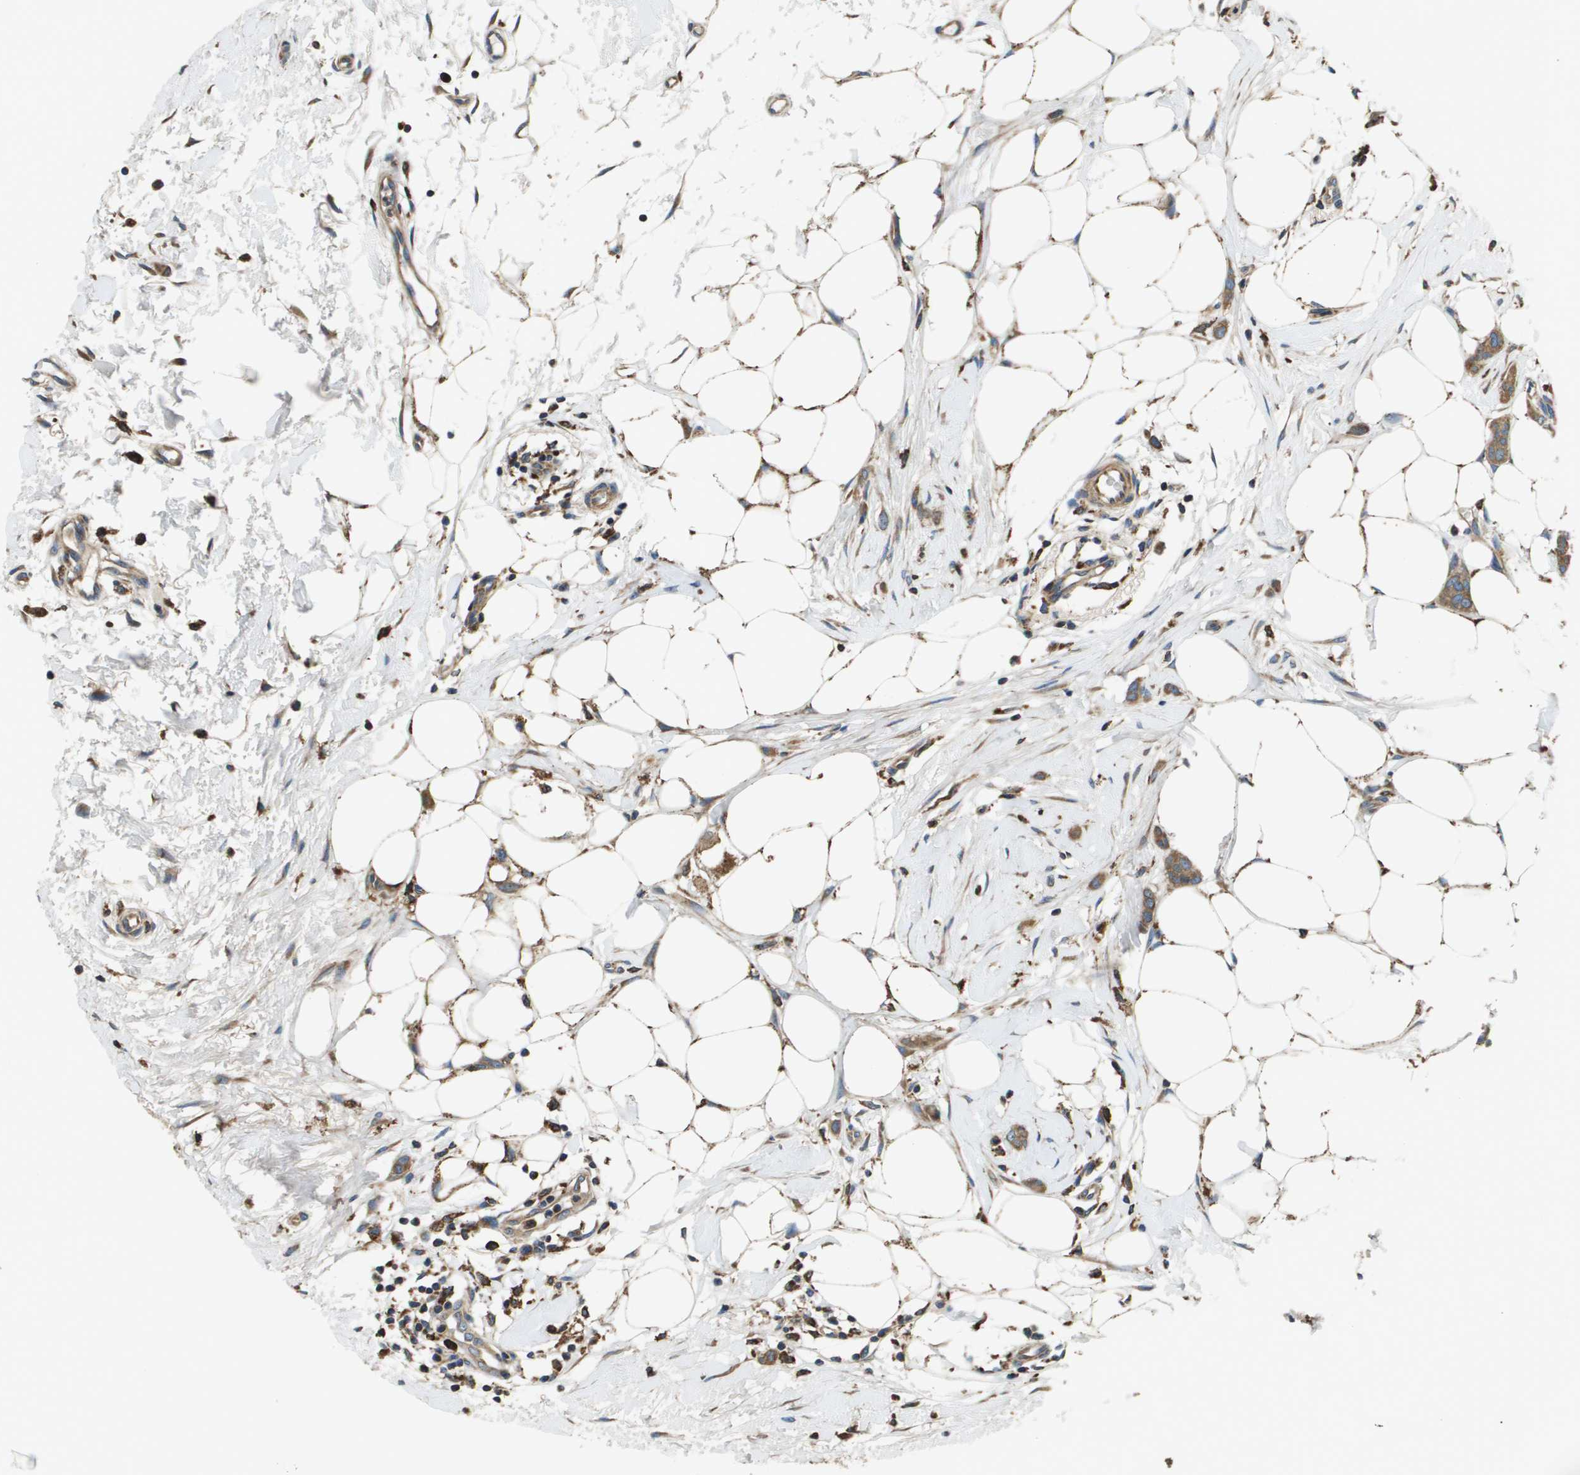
{"staining": {"intensity": "moderate", "quantity": ">75%", "location": "cytoplasmic/membranous"}, "tissue": "breast cancer", "cell_type": "Tumor cells", "image_type": "cancer", "snomed": [{"axis": "morphology", "description": "Lobular carcinoma"}, {"axis": "topography", "description": "Skin"}, {"axis": "topography", "description": "Breast"}], "caption": "Immunohistochemical staining of human breast lobular carcinoma exhibits moderate cytoplasmic/membranous protein expression in approximately >75% of tumor cells. (DAB IHC, brown staining for protein, blue staining for nuclei).", "gene": "CNPY3", "patient": {"sex": "female", "age": 46}}